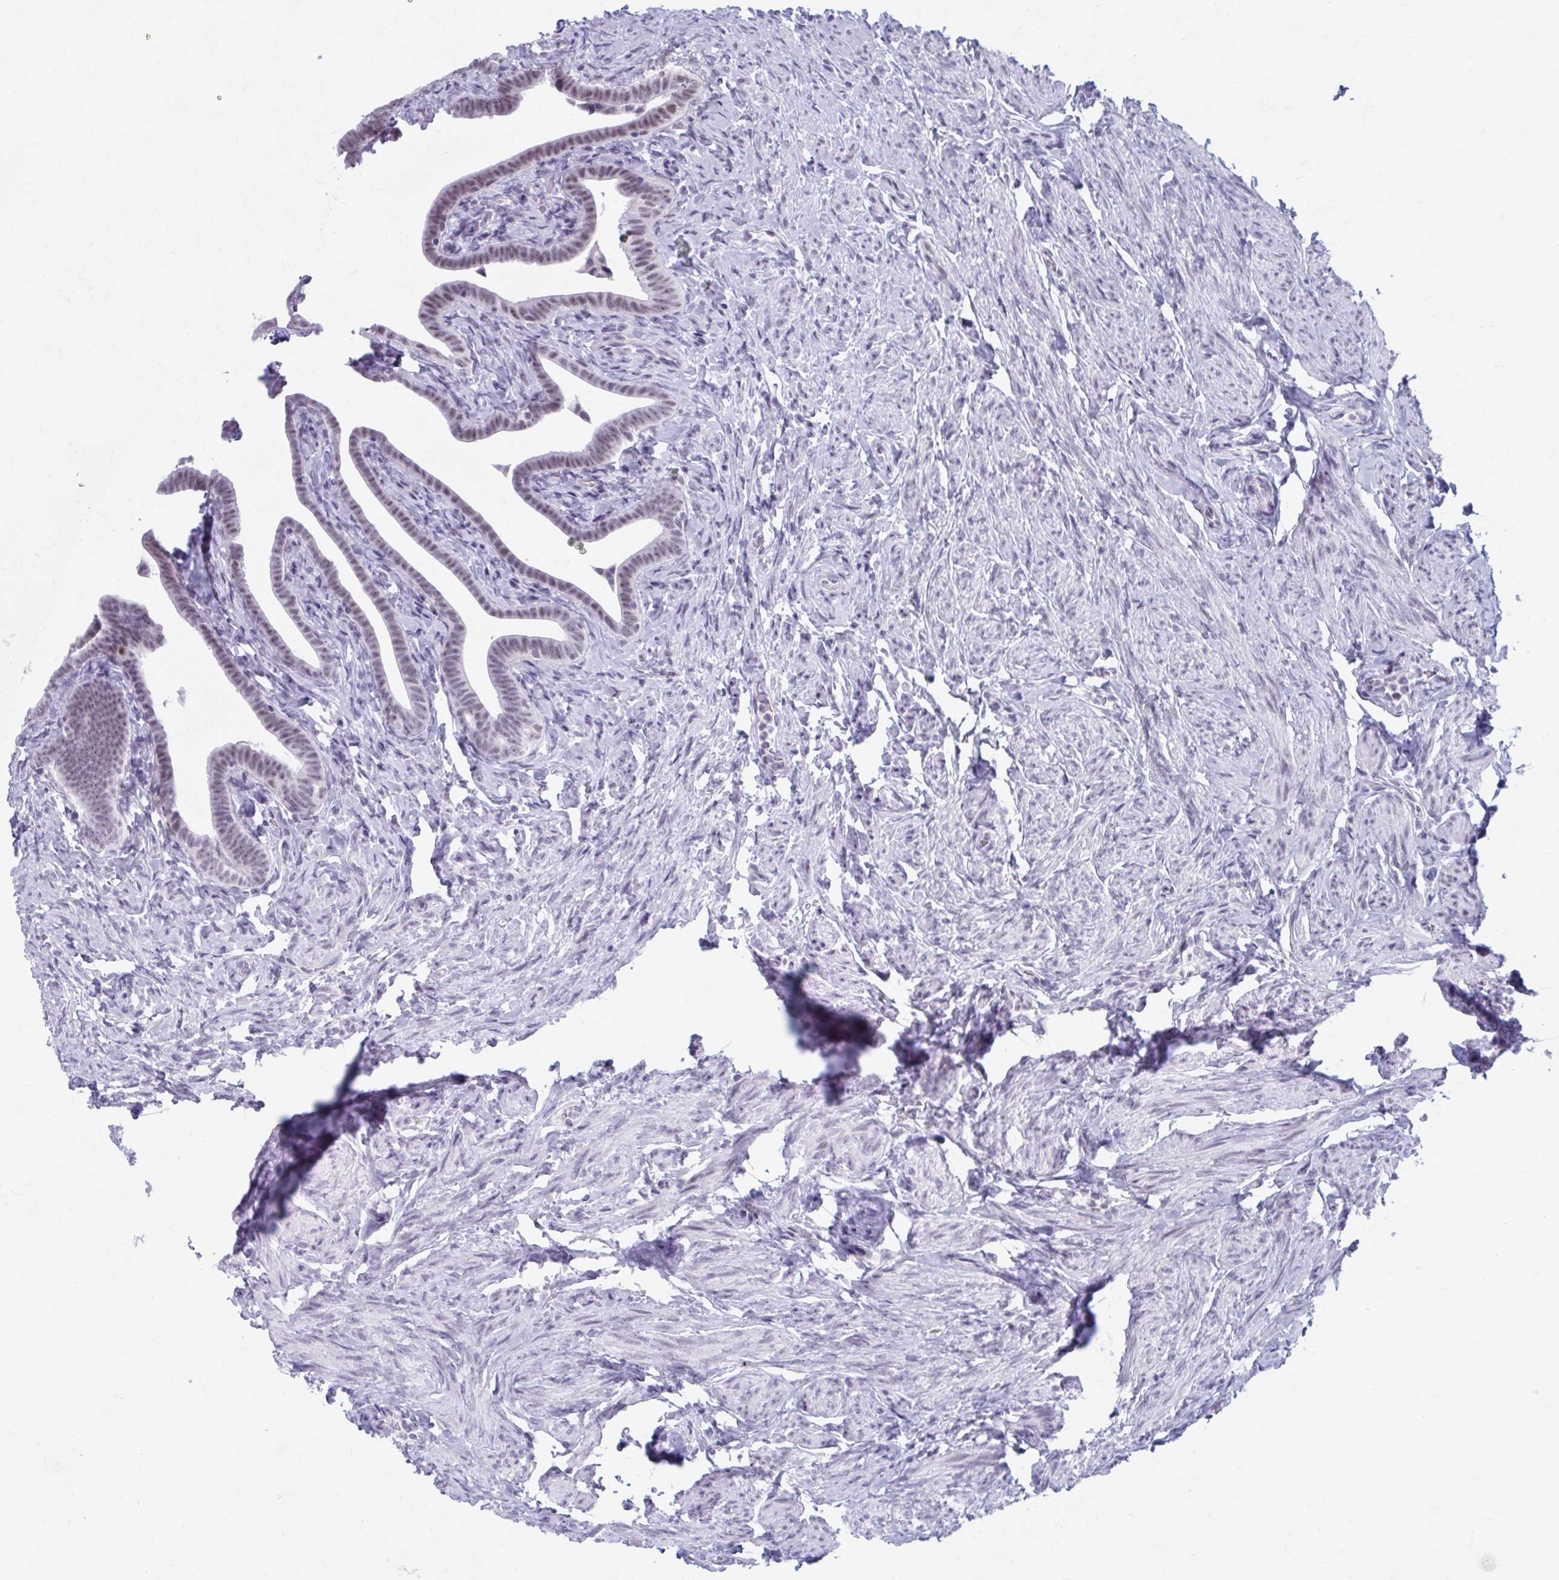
{"staining": {"intensity": "weak", "quantity": "25%-75%", "location": "nuclear"}, "tissue": "fallopian tube", "cell_type": "Glandular cells", "image_type": "normal", "snomed": [{"axis": "morphology", "description": "Normal tissue, NOS"}, {"axis": "topography", "description": "Fallopian tube"}], "caption": "A brown stain shows weak nuclear positivity of a protein in glandular cells of normal human fallopian tube.", "gene": "CCDC105", "patient": {"sex": "female", "age": 69}}